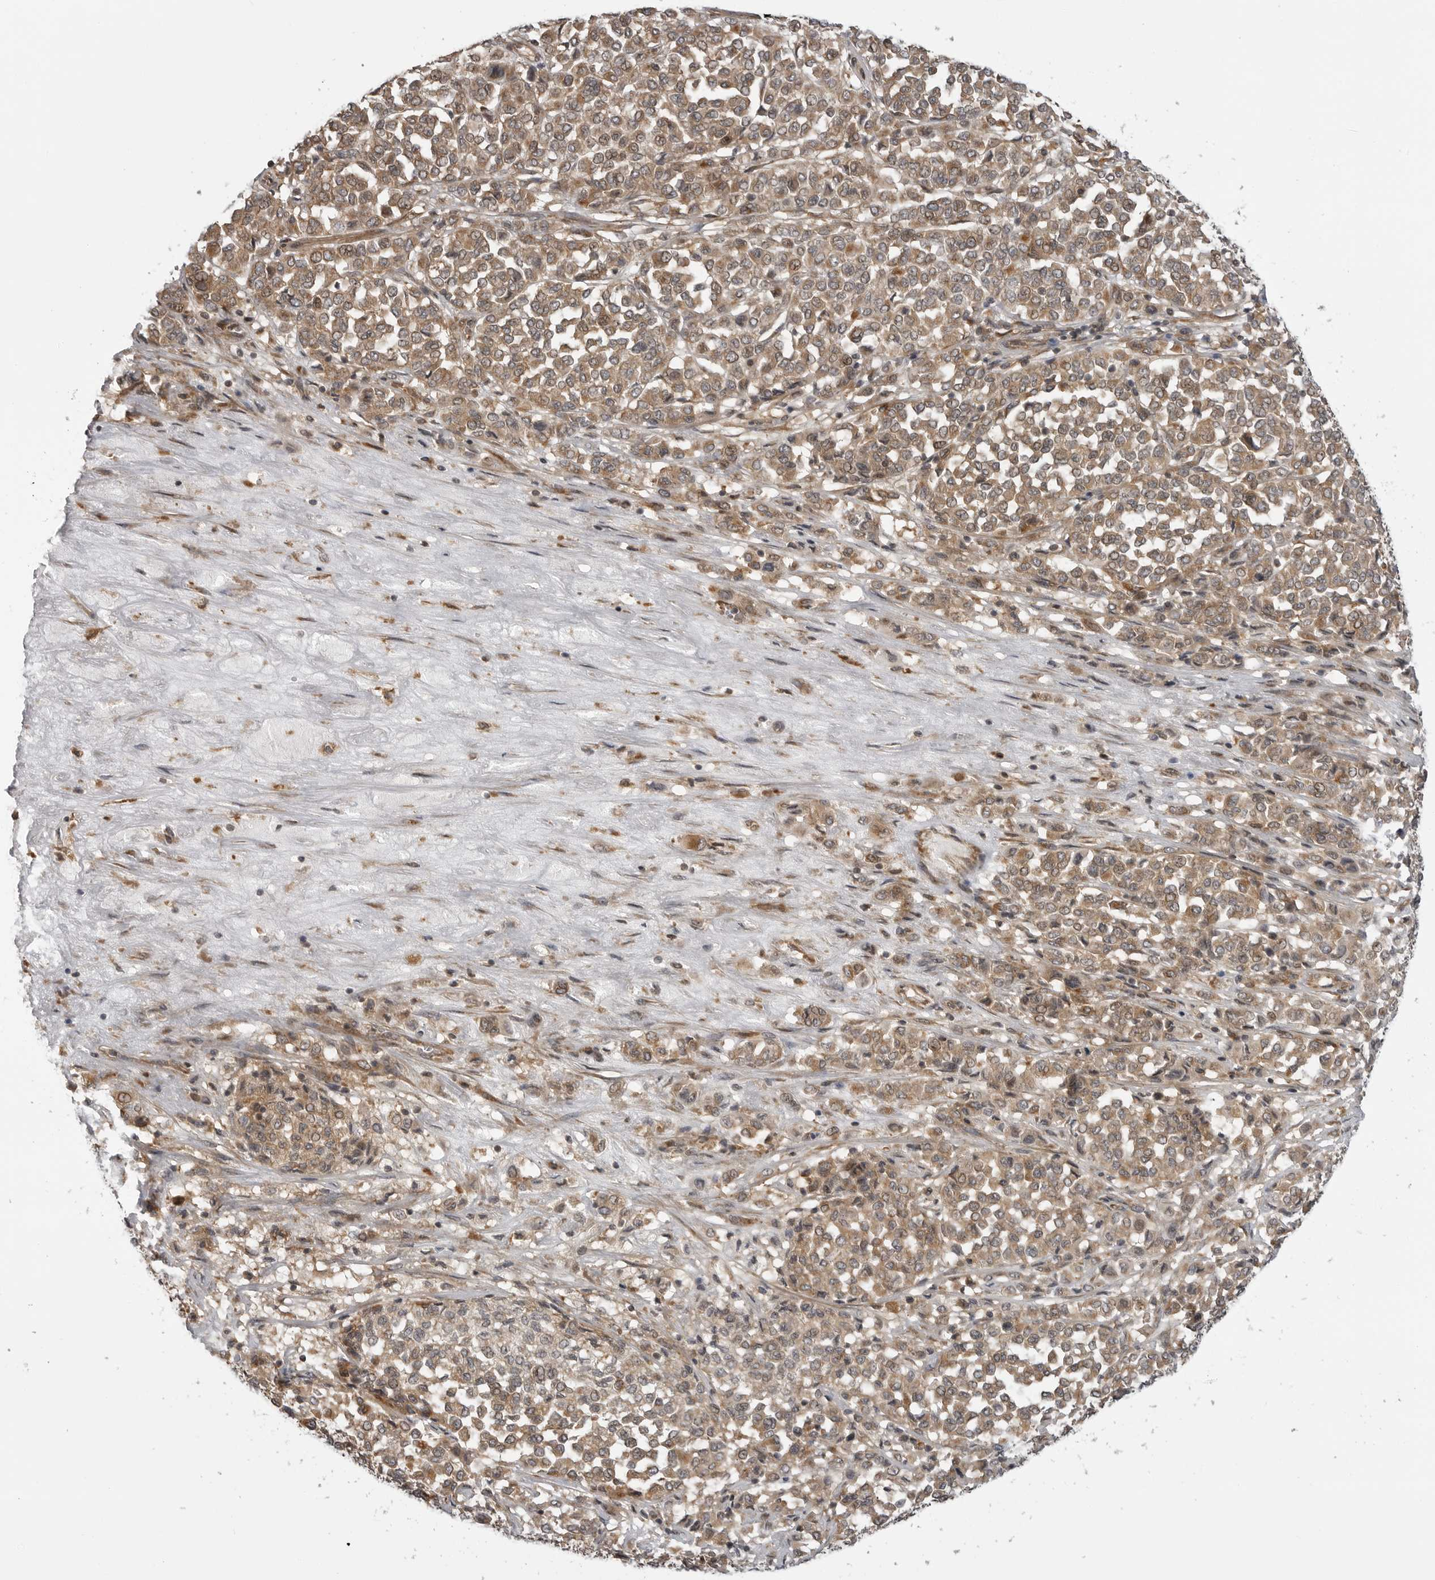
{"staining": {"intensity": "moderate", "quantity": ">75%", "location": "cytoplasmic/membranous"}, "tissue": "melanoma", "cell_type": "Tumor cells", "image_type": "cancer", "snomed": [{"axis": "morphology", "description": "Malignant melanoma, Metastatic site"}, {"axis": "topography", "description": "Pancreas"}], "caption": "Moderate cytoplasmic/membranous expression is appreciated in approximately >75% of tumor cells in melanoma.", "gene": "LRRC45", "patient": {"sex": "female", "age": 30}}